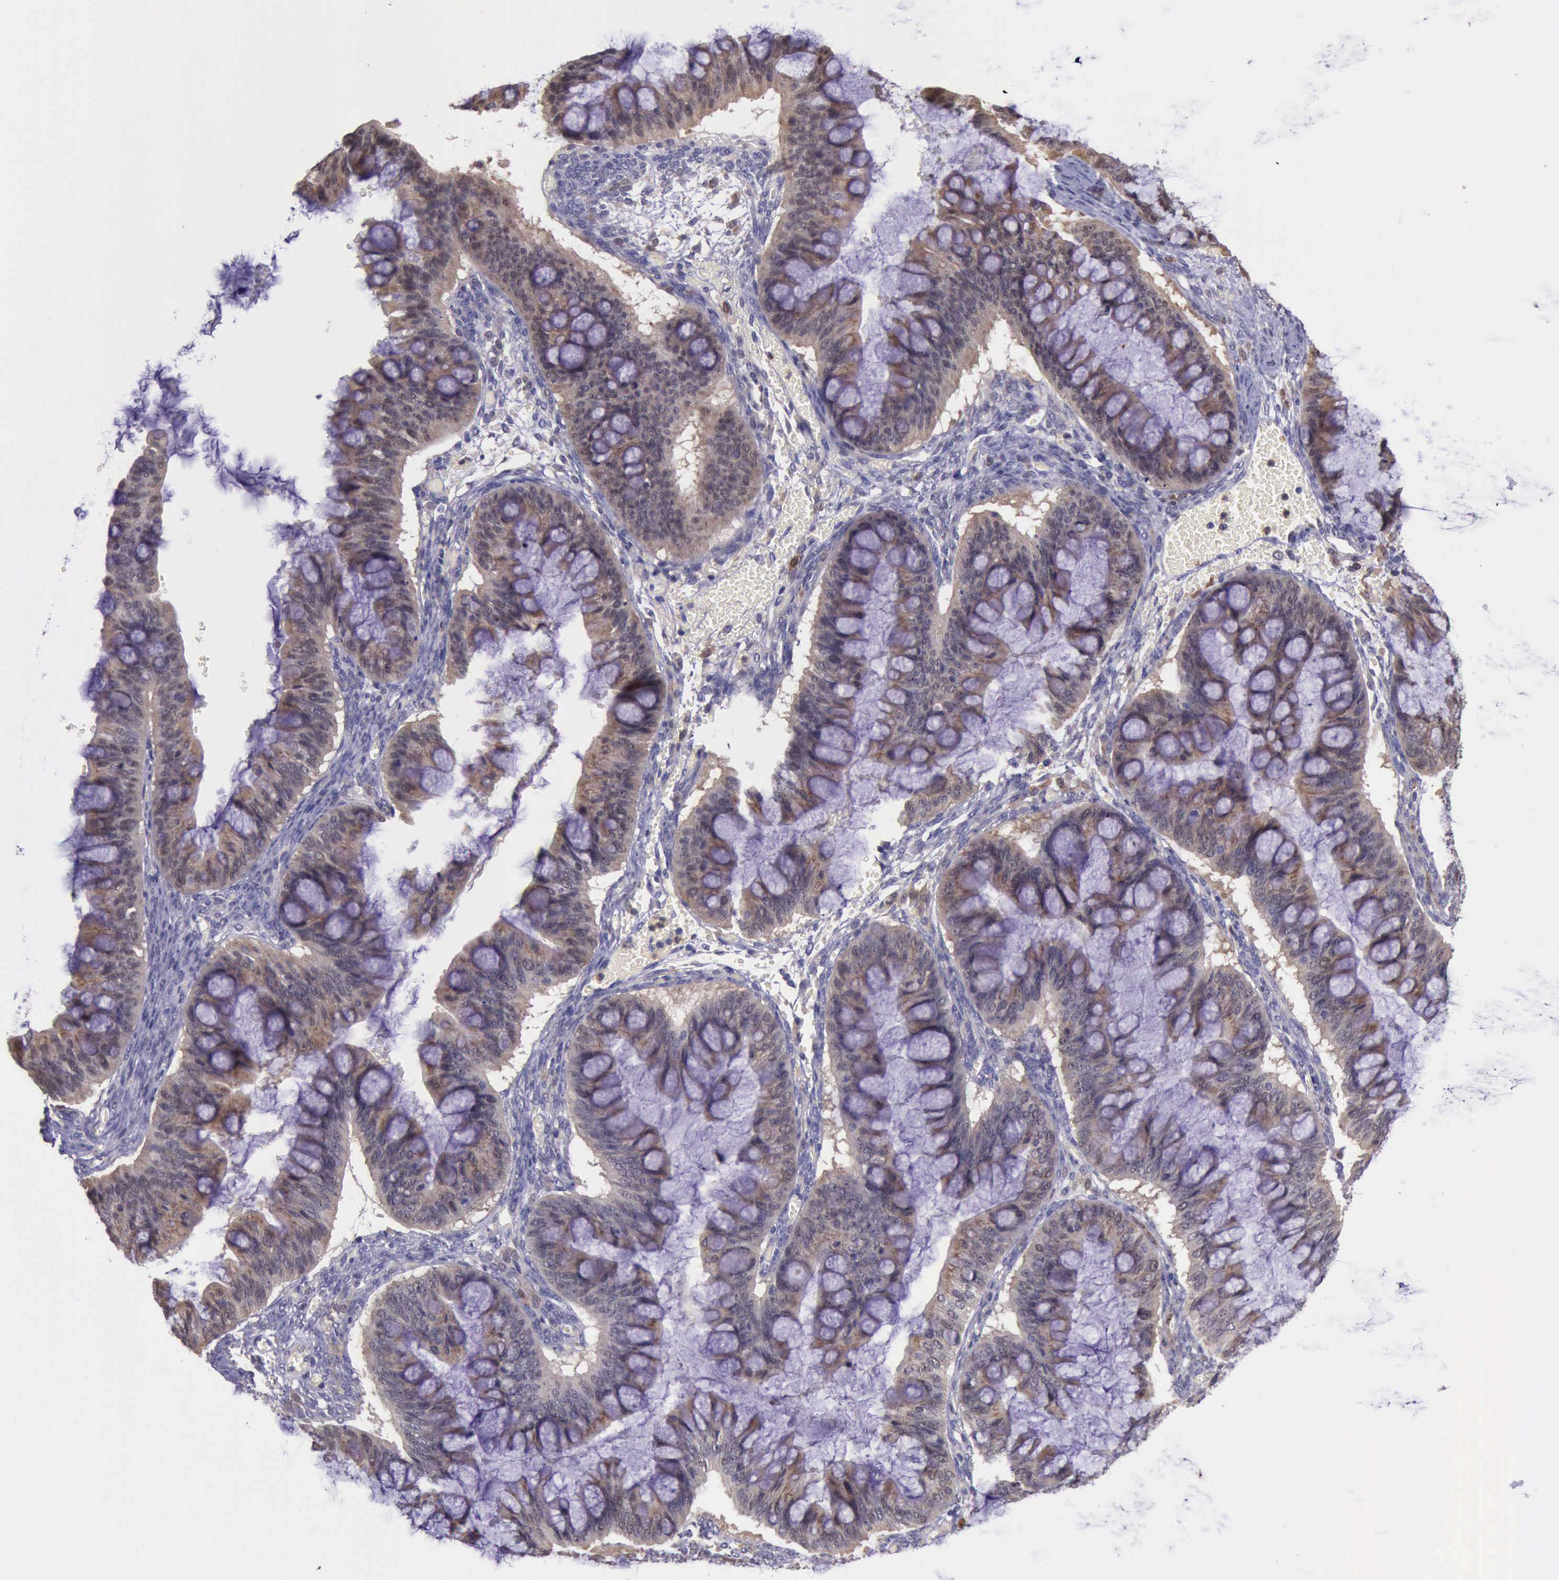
{"staining": {"intensity": "moderate", "quantity": ">75%", "location": "cytoplasmic/membranous"}, "tissue": "ovarian cancer", "cell_type": "Tumor cells", "image_type": "cancer", "snomed": [{"axis": "morphology", "description": "Cystadenocarcinoma, mucinous, NOS"}, {"axis": "topography", "description": "Ovary"}], "caption": "Immunohistochemical staining of ovarian mucinous cystadenocarcinoma reveals moderate cytoplasmic/membranous protein positivity in approximately >75% of tumor cells.", "gene": "PLEK2", "patient": {"sex": "female", "age": 73}}